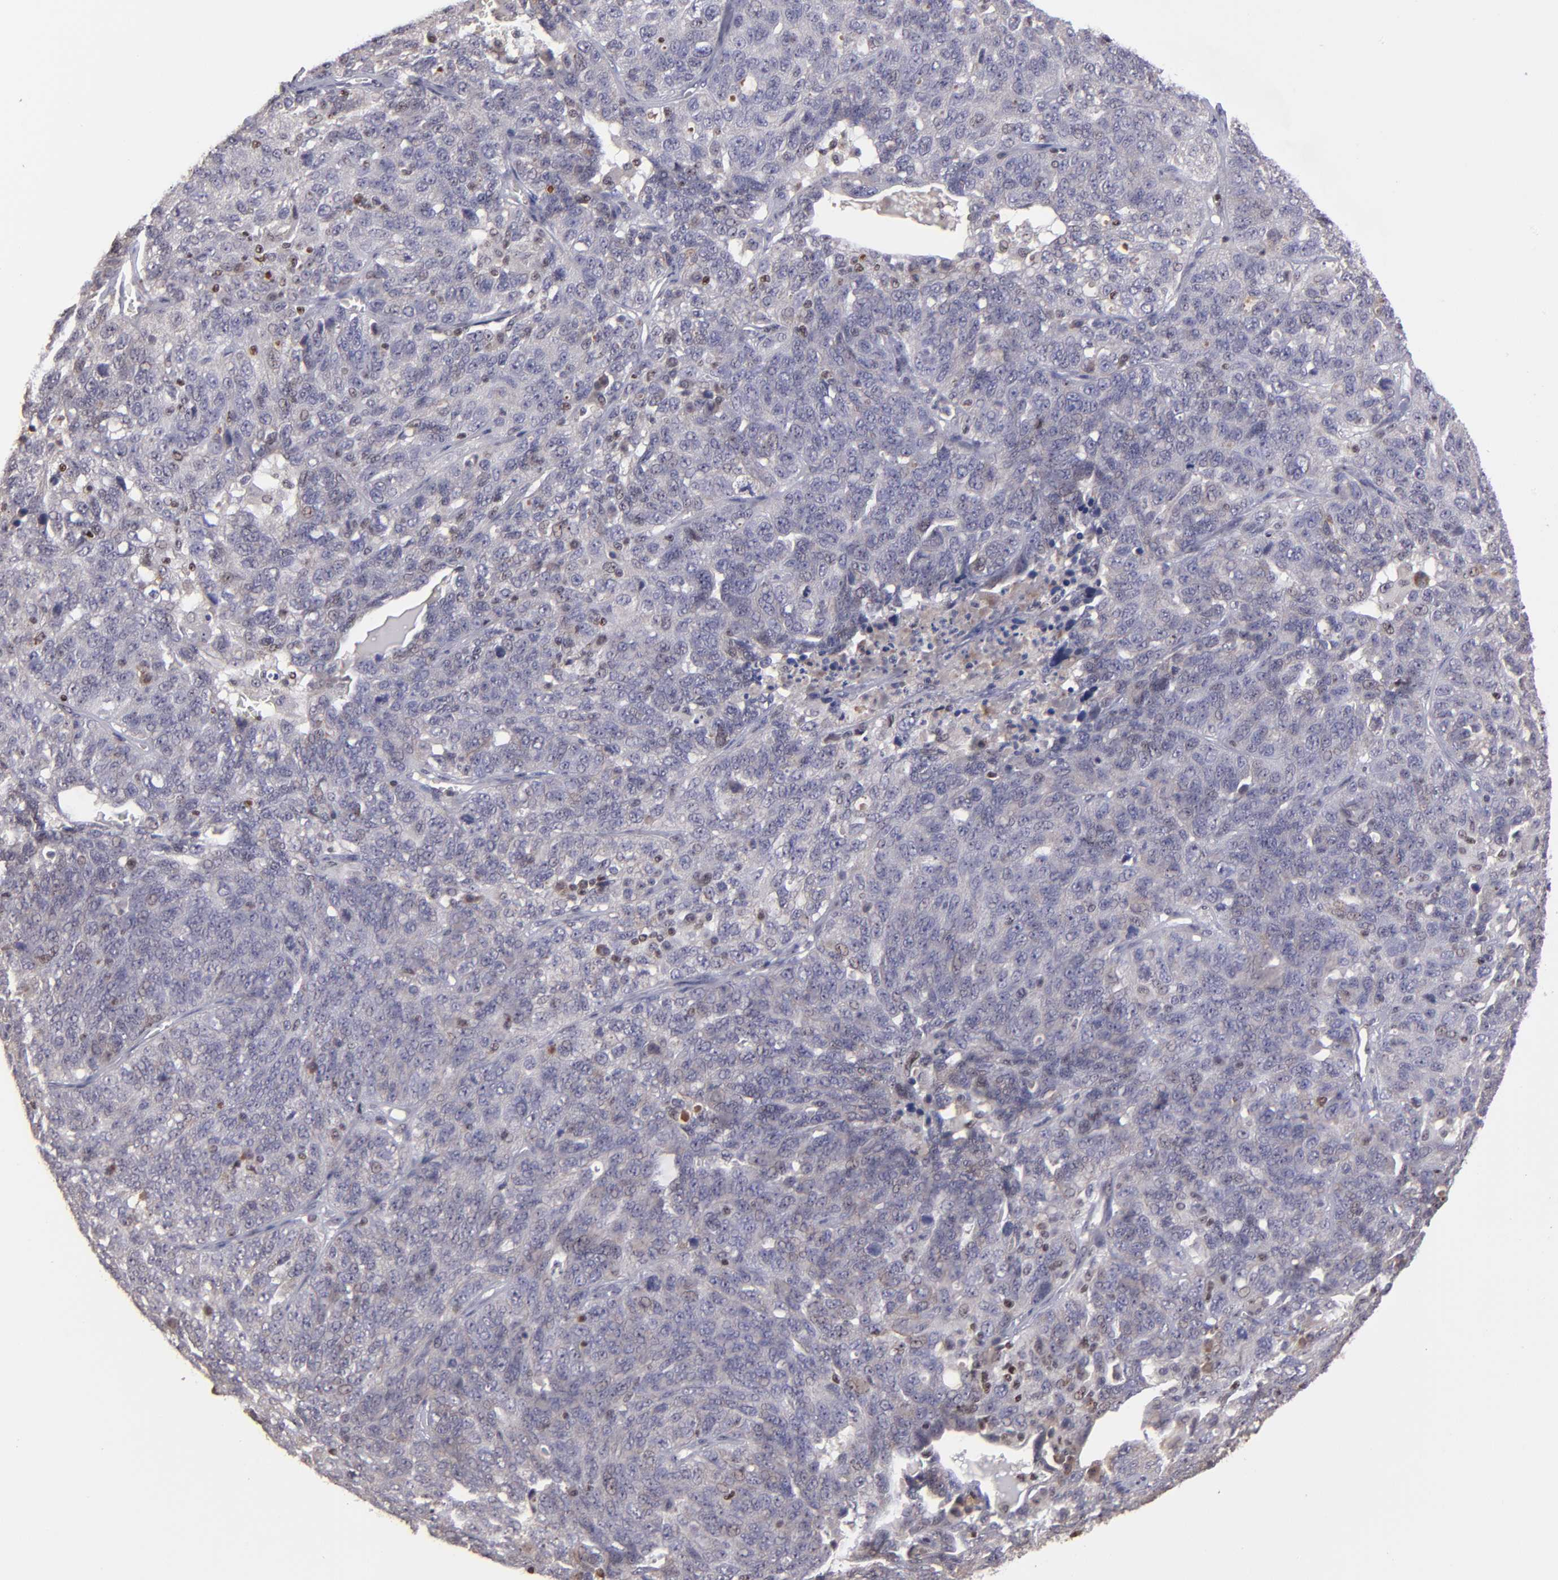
{"staining": {"intensity": "weak", "quantity": "<25%", "location": "cytoplasmic/membranous"}, "tissue": "ovarian cancer", "cell_type": "Tumor cells", "image_type": "cancer", "snomed": [{"axis": "morphology", "description": "Cystadenocarcinoma, serous, NOS"}, {"axis": "topography", "description": "Ovary"}], "caption": "Ovarian serous cystadenocarcinoma was stained to show a protein in brown. There is no significant positivity in tumor cells.", "gene": "DDX24", "patient": {"sex": "female", "age": 71}}